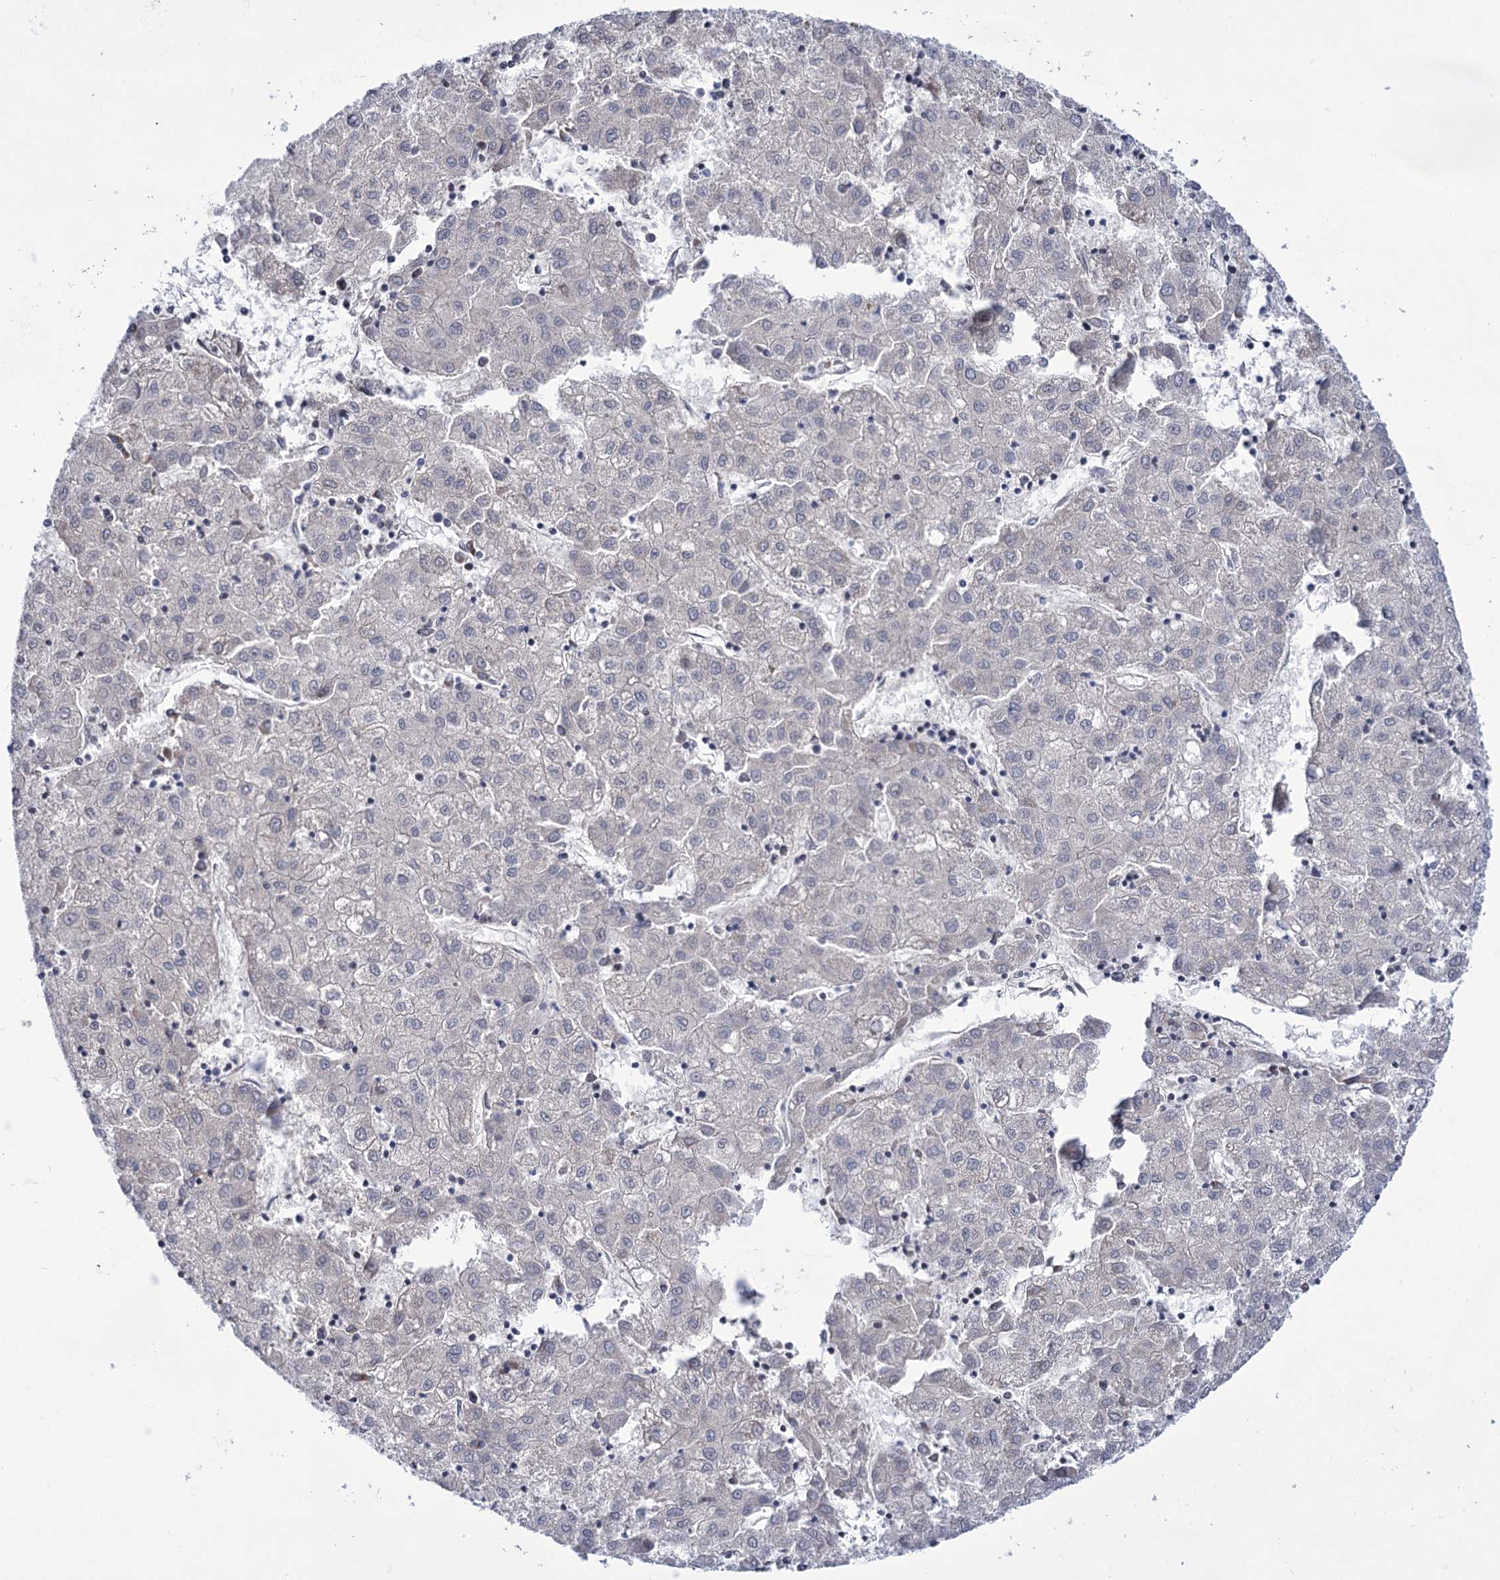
{"staining": {"intensity": "negative", "quantity": "none", "location": "none"}, "tissue": "liver cancer", "cell_type": "Tumor cells", "image_type": "cancer", "snomed": [{"axis": "morphology", "description": "Carcinoma, Hepatocellular, NOS"}, {"axis": "topography", "description": "Liver"}], "caption": "DAB immunohistochemical staining of human liver cancer (hepatocellular carcinoma) displays no significant staining in tumor cells. (Stains: DAB immunohistochemistry (IHC) with hematoxylin counter stain, Microscopy: brightfield microscopy at high magnification).", "gene": "YARS2", "patient": {"sex": "male", "age": 72}}